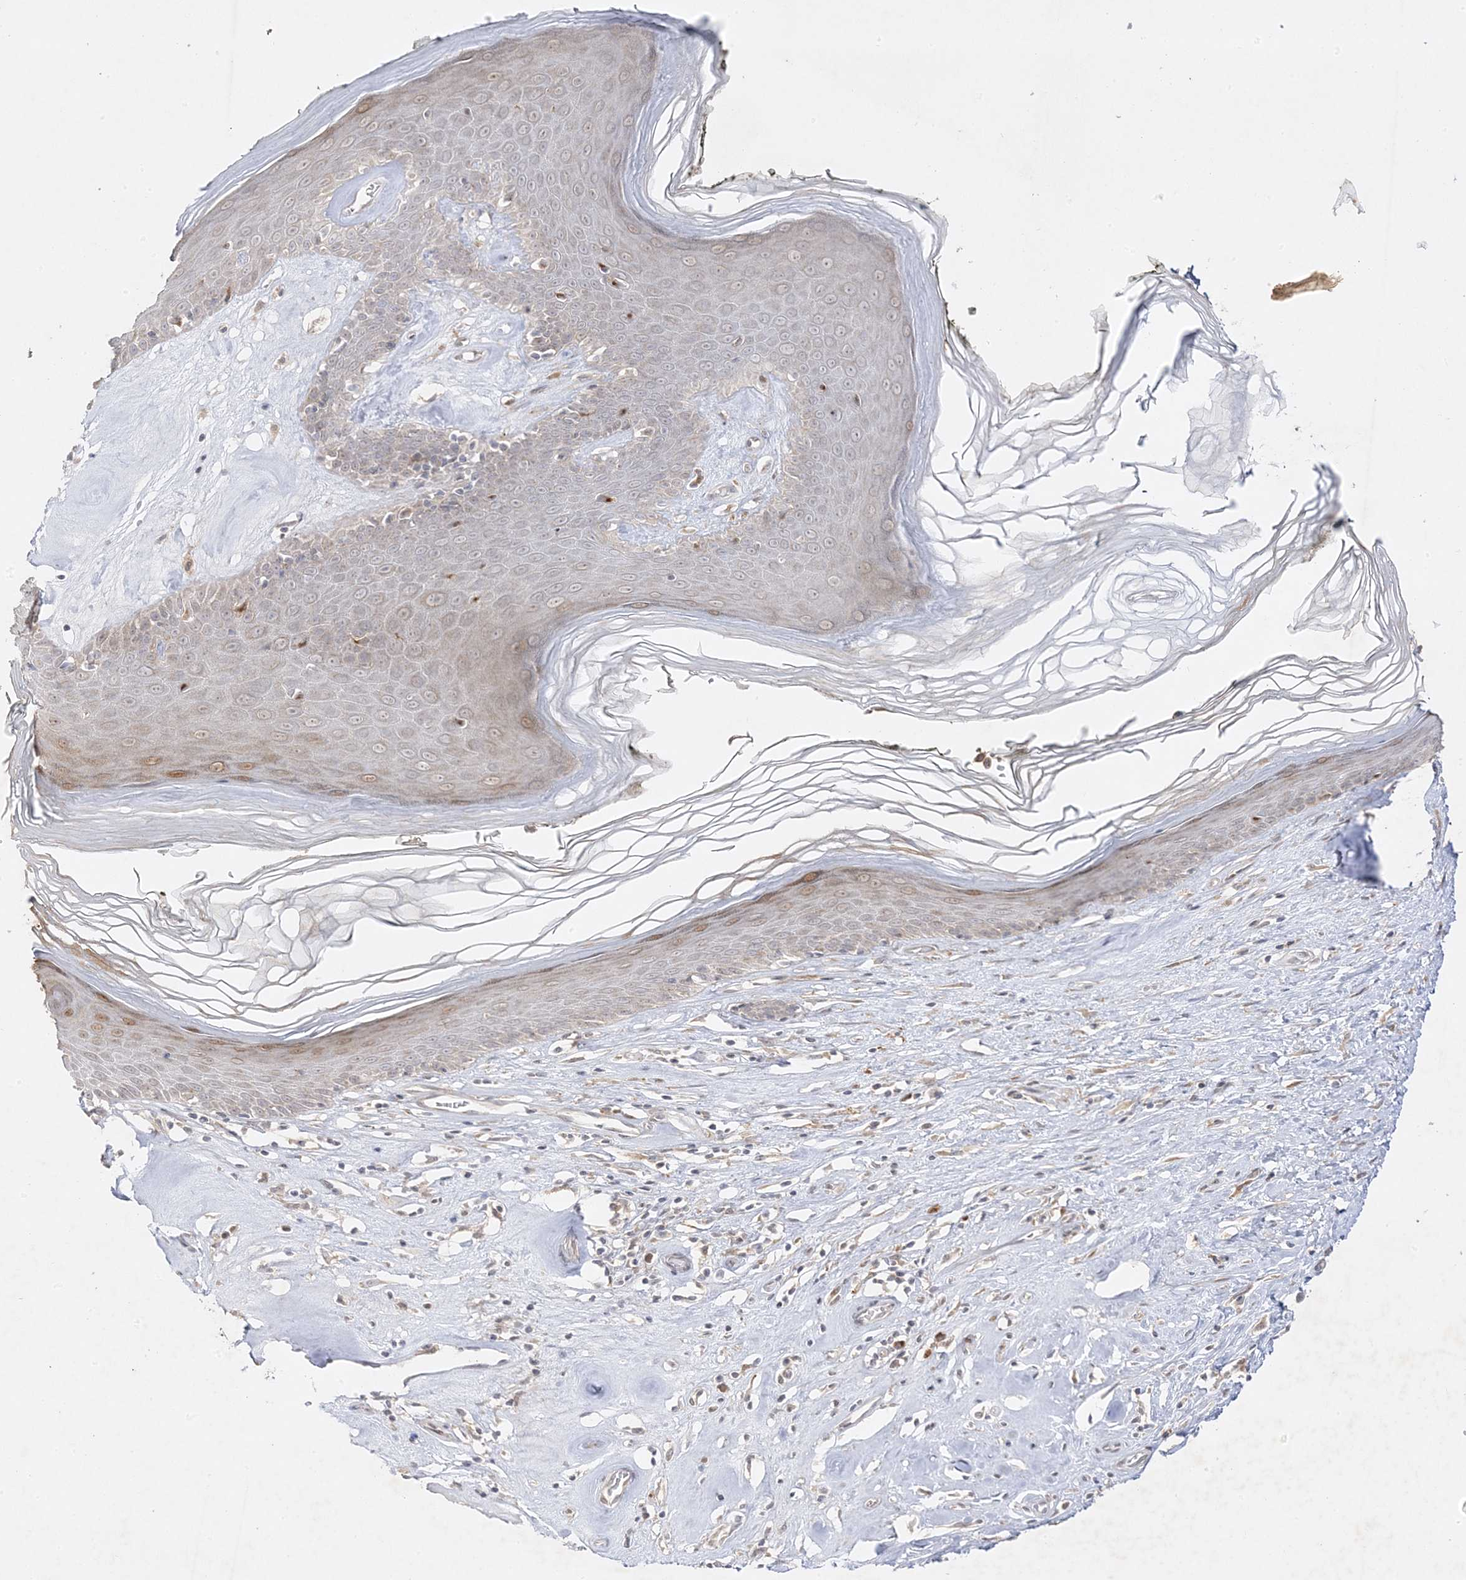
{"staining": {"intensity": "moderate", "quantity": "<25%", "location": "cytoplasmic/membranous,nuclear"}, "tissue": "skin", "cell_type": "Epidermal cells", "image_type": "normal", "snomed": [{"axis": "morphology", "description": "Normal tissue, NOS"}, {"axis": "morphology", "description": "Inflammation, NOS"}, {"axis": "topography", "description": "Vulva"}], "caption": "Immunohistochemical staining of normal skin shows low levels of moderate cytoplasmic/membranous,nuclear positivity in about <25% of epidermal cells.", "gene": "C2CD2", "patient": {"sex": "female", "age": 84}}